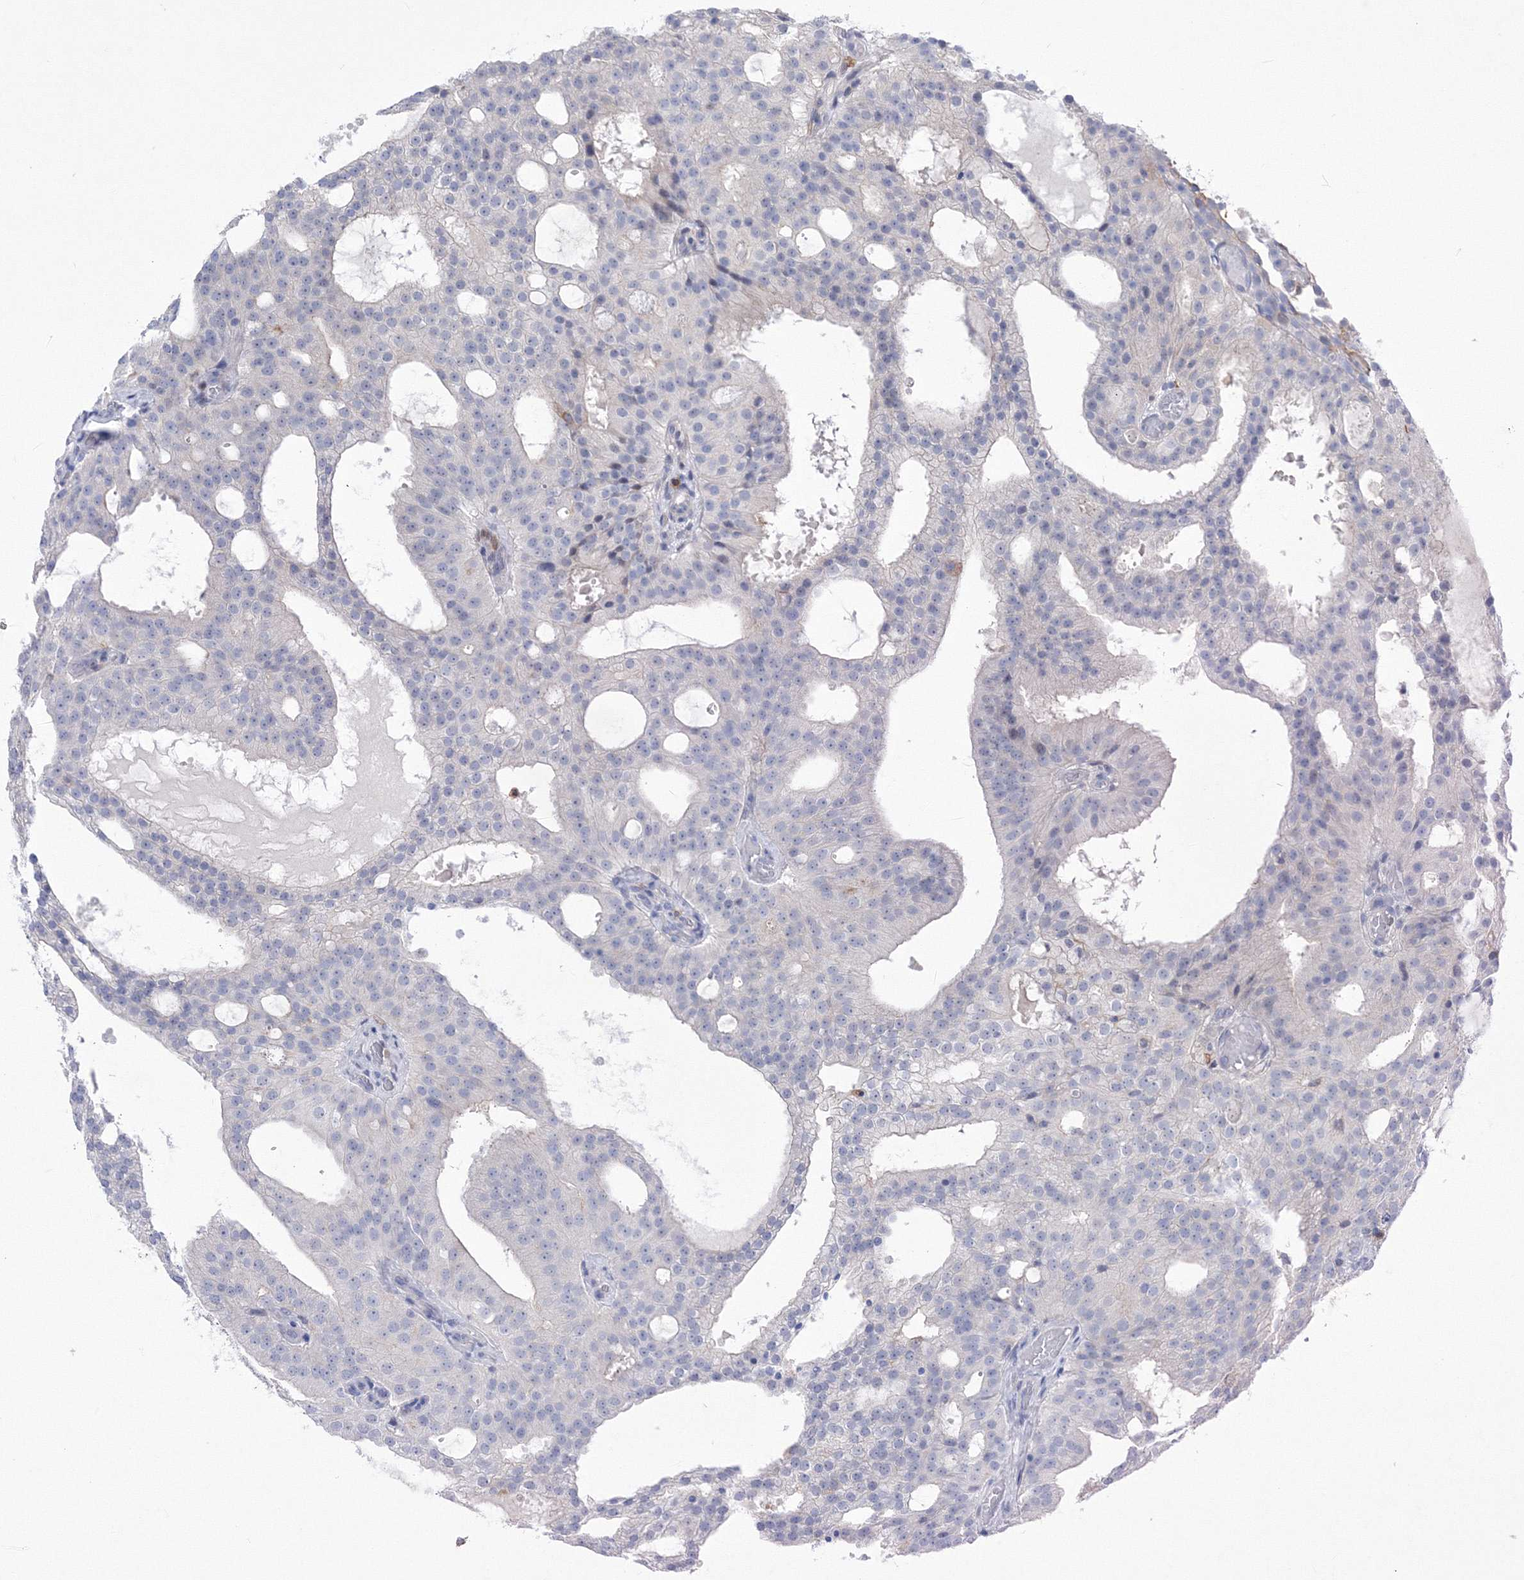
{"staining": {"intensity": "negative", "quantity": "none", "location": "none"}, "tissue": "prostate cancer", "cell_type": "Tumor cells", "image_type": "cancer", "snomed": [{"axis": "morphology", "description": "Adenocarcinoma, Medium grade"}, {"axis": "topography", "description": "Prostate"}], "caption": "An immunohistochemistry image of prostate medium-grade adenocarcinoma is shown. There is no staining in tumor cells of prostate medium-grade adenocarcinoma.", "gene": "RNPEPL1", "patient": {"sex": "male", "age": 88}}